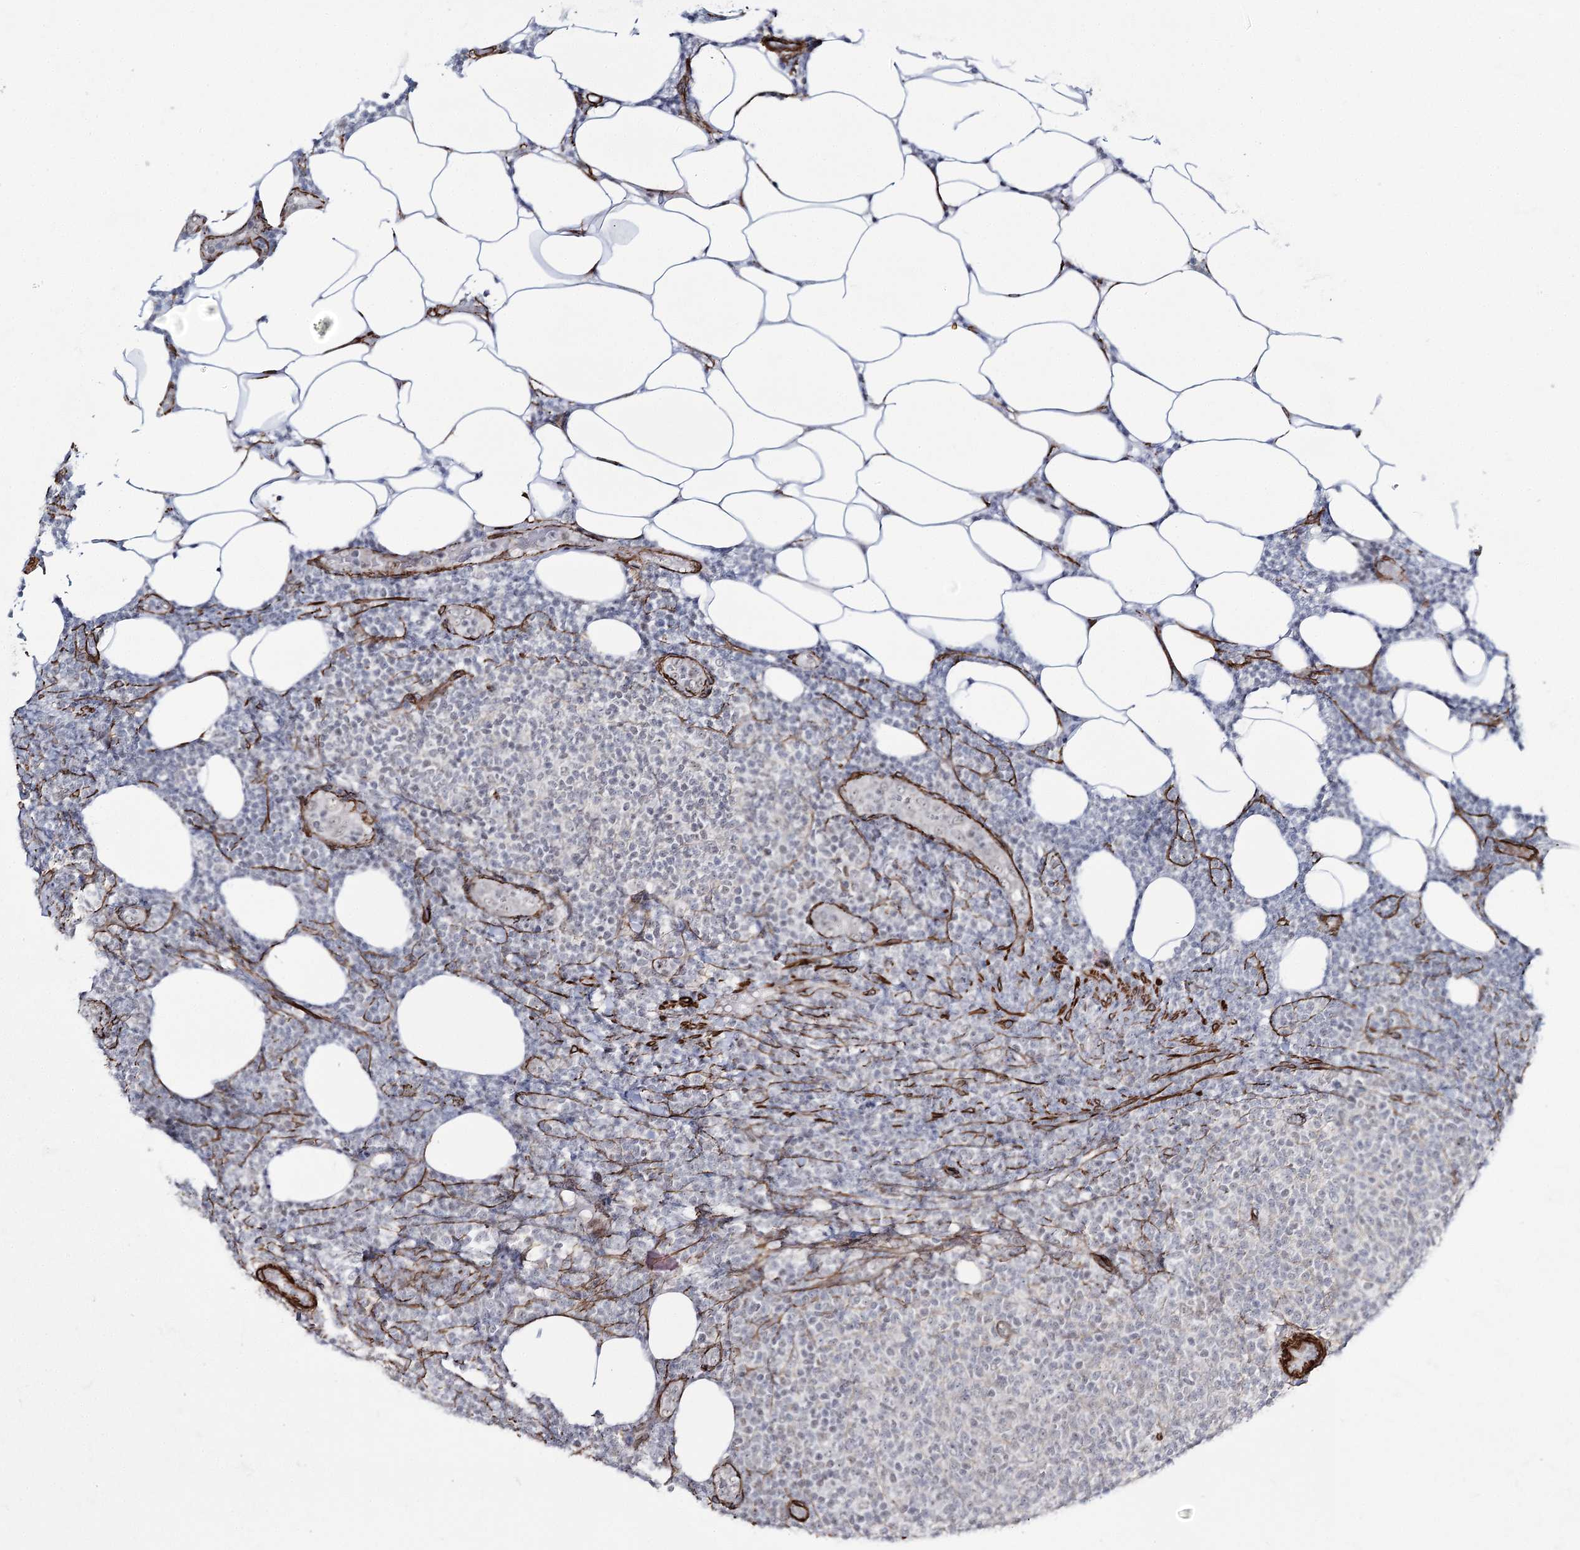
{"staining": {"intensity": "negative", "quantity": "none", "location": "none"}, "tissue": "lymphoma", "cell_type": "Tumor cells", "image_type": "cancer", "snomed": [{"axis": "morphology", "description": "Malignant lymphoma, non-Hodgkin's type, Low grade"}, {"axis": "topography", "description": "Lymph node"}], "caption": "High magnification brightfield microscopy of lymphoma stained with DAB (3,3'-diaminobenzidine) (brown) and counterstained with hematoxylin (blue): tumor cells show no significant positivity.", "gene": "CWF19L1", "patient": {"sex": "male", "age": 66}}